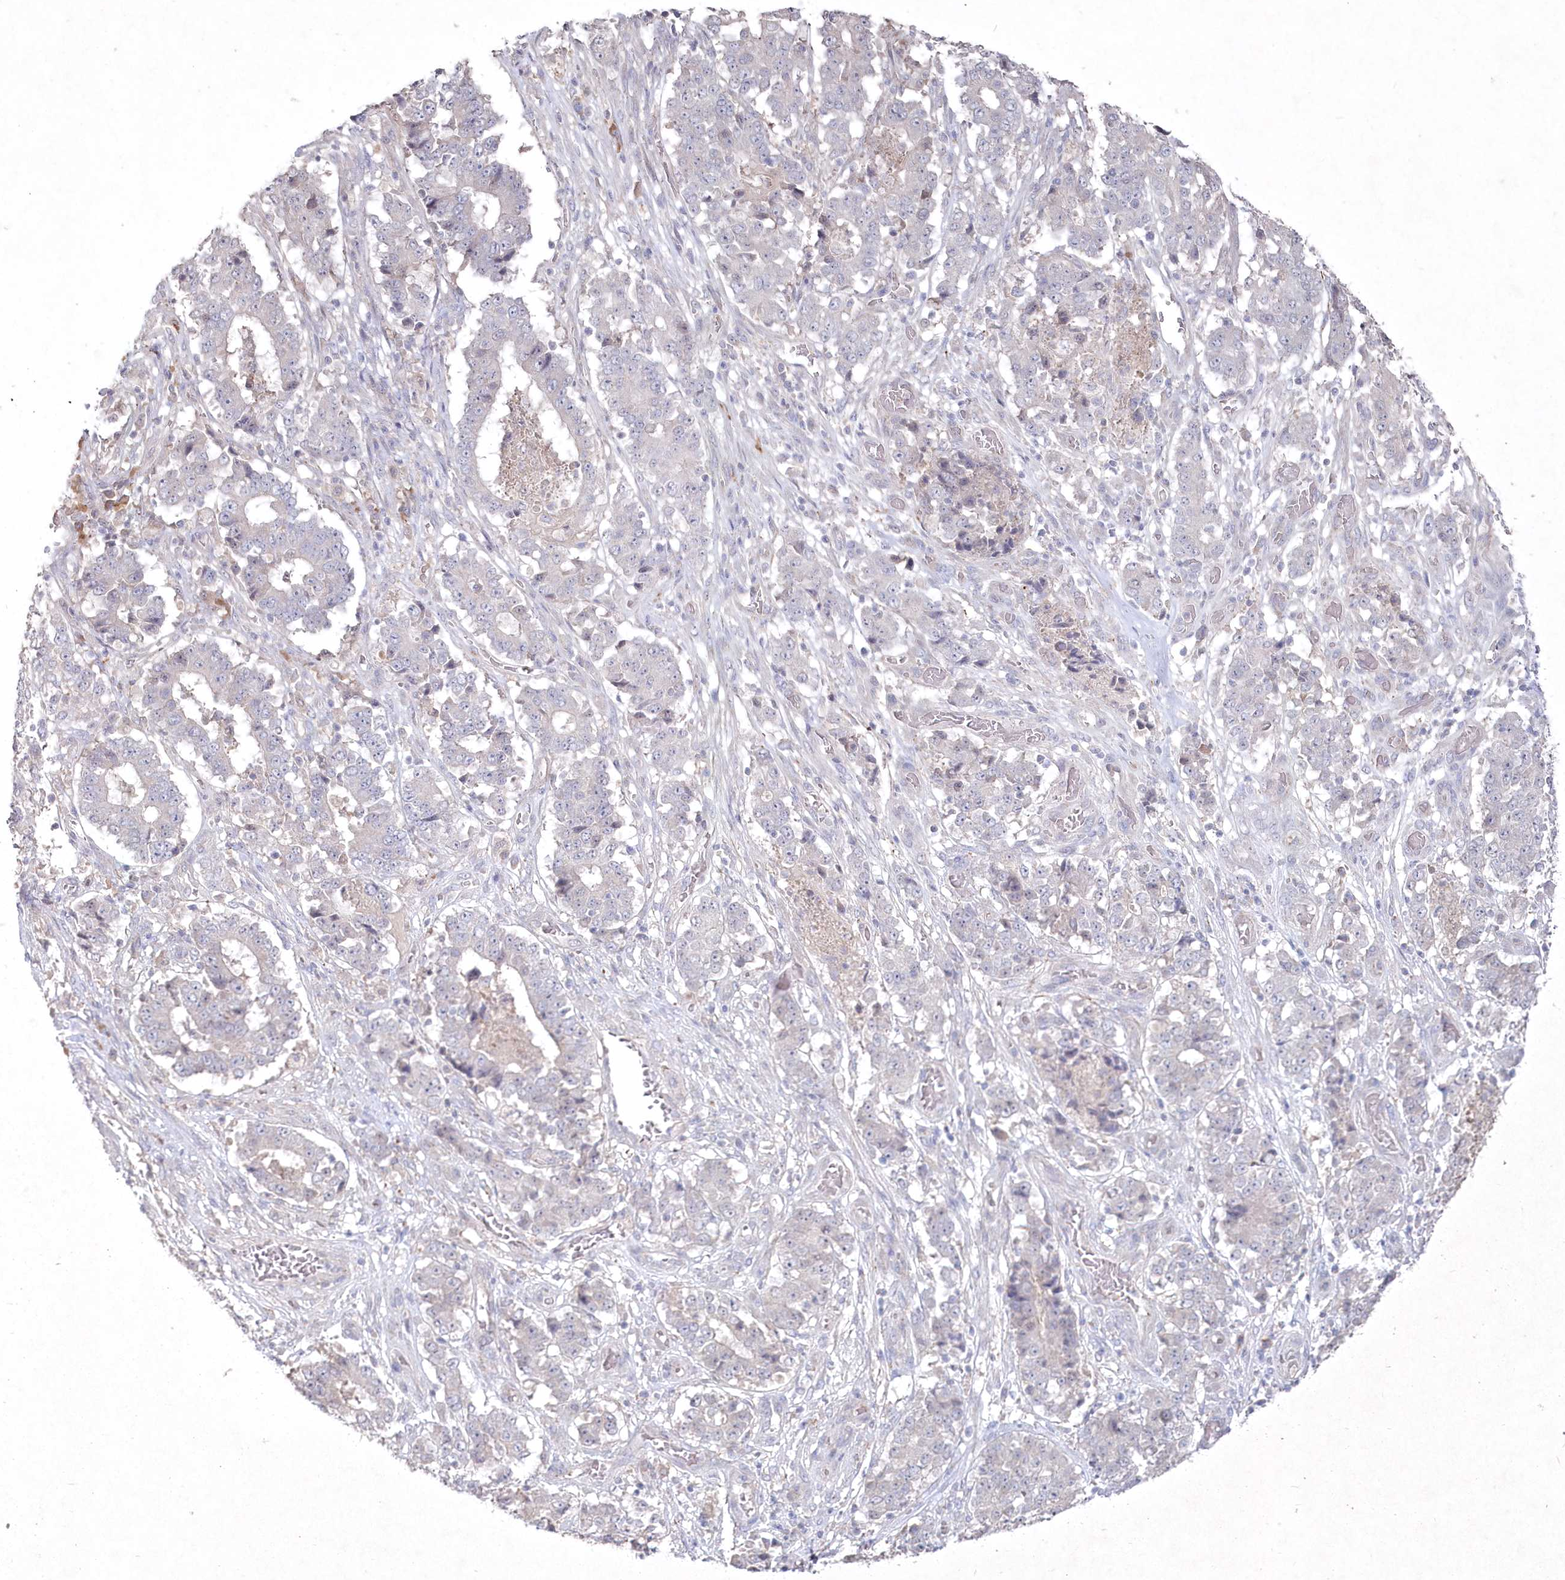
{"staining": {"intensity": "negative", "quantity": "none", "location": "none"}, "tissue": "stomach cancer", "cell_type": "Tumor cells", "image_type": "cancer", "snomed": [{"axis": "morphology", "description": "Adenocarcinoma, NOS"}, {"axis": "topography", "description": "Stomach"}], "caption": "The image reveals no significant expression in tumor cells of stomach adenocarcinoma.", "gene": "TGFBRAP1", "patient": {"sex": "male", "age": 59}}